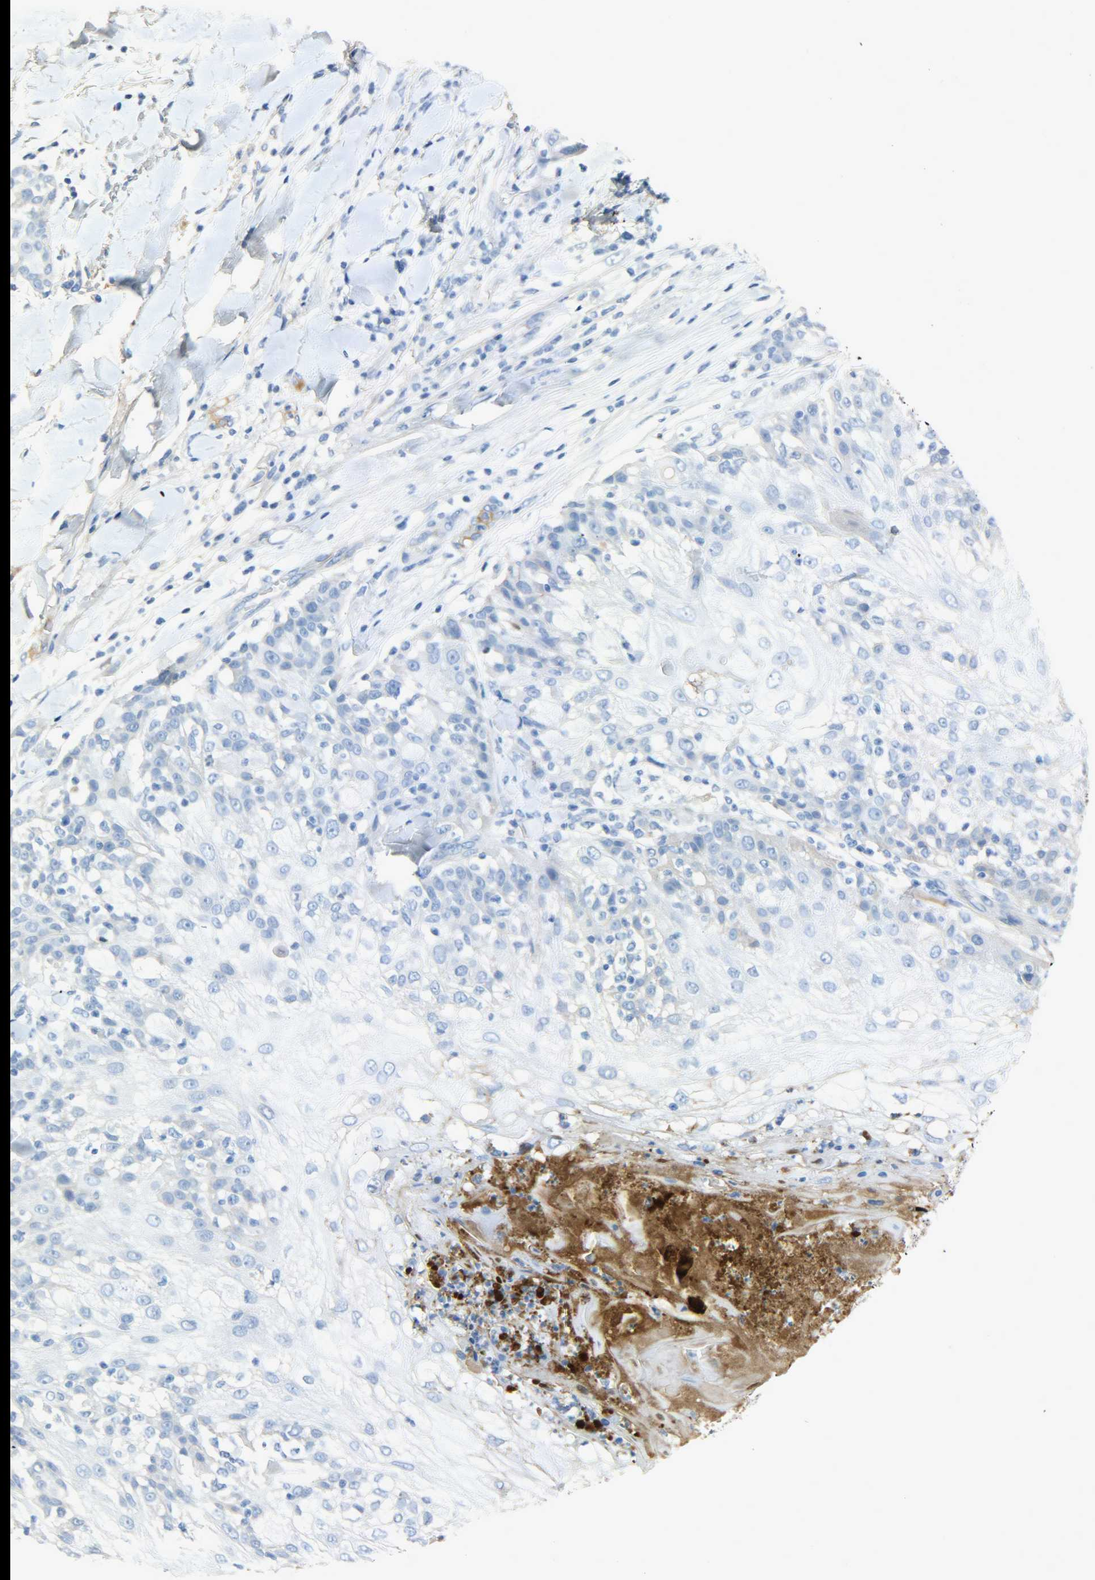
{"staining": {"intensity": "negative", "quantity": "none", "location": "none"}, "tissue": "skin cancer", "cell_type": "Tumor cells", "image_type": "cancer", "snomed": [{"axis": "morphology", "description": "Normal tissue, NOS"}, {"axis": "morphology", "description": "Squamous cell carcinoma, NOS"}, {"axis": "topography", "description": "Skin"}], "caption": "The image demonstrates no staining of tumor cells in skin cancer (squamous cell carcinoma). (Immunohistochemistry (ihc), brightfield microscopy, high magnification).", "gene": "CRP", "patient": {"sex": "female", "age": 83}}